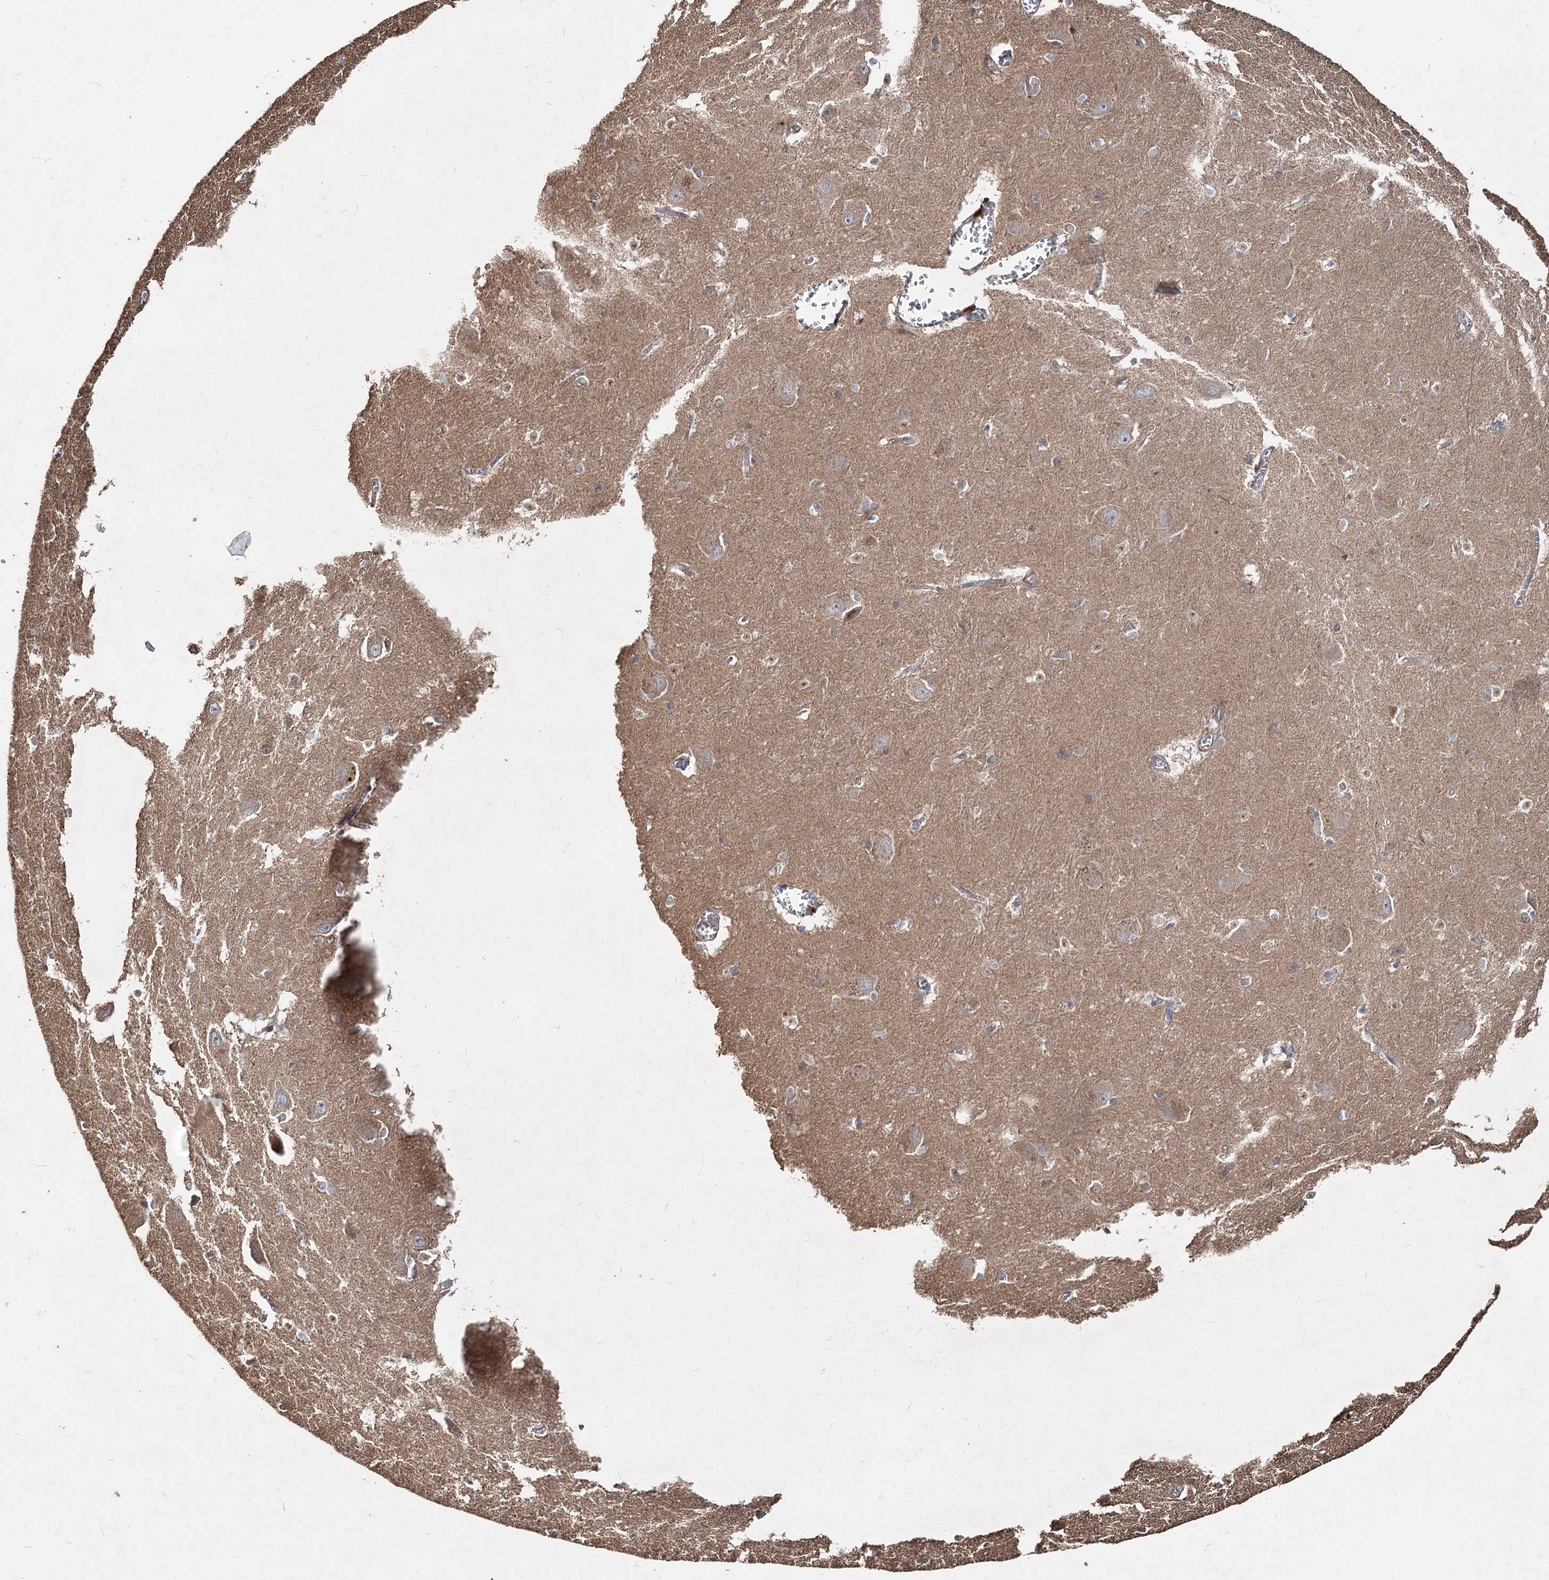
{"staining": {"intensity": "weak", "quantity": "<25%", "location": "cytoplasmic/membranous"}, "tissue": "caudate", "cell_type": "Glial cells", "image_type": "normal", "snomed": [{"axis": "morphology", "description": "Normal tissue, NOS"}, {"axis": "topography", "description": "Lateral ventricle wall"}], "caption": "DAB (3,3'-diaminobenzidine) immunohistochemical staining of unremarkable caudate exhibits no significant expression in glial cells. (DAB immunohistochemistry visualized using brightfield microscopy, high magnification).", "gene": "SPART", "patient": {"sex": "male", "age": 37}}